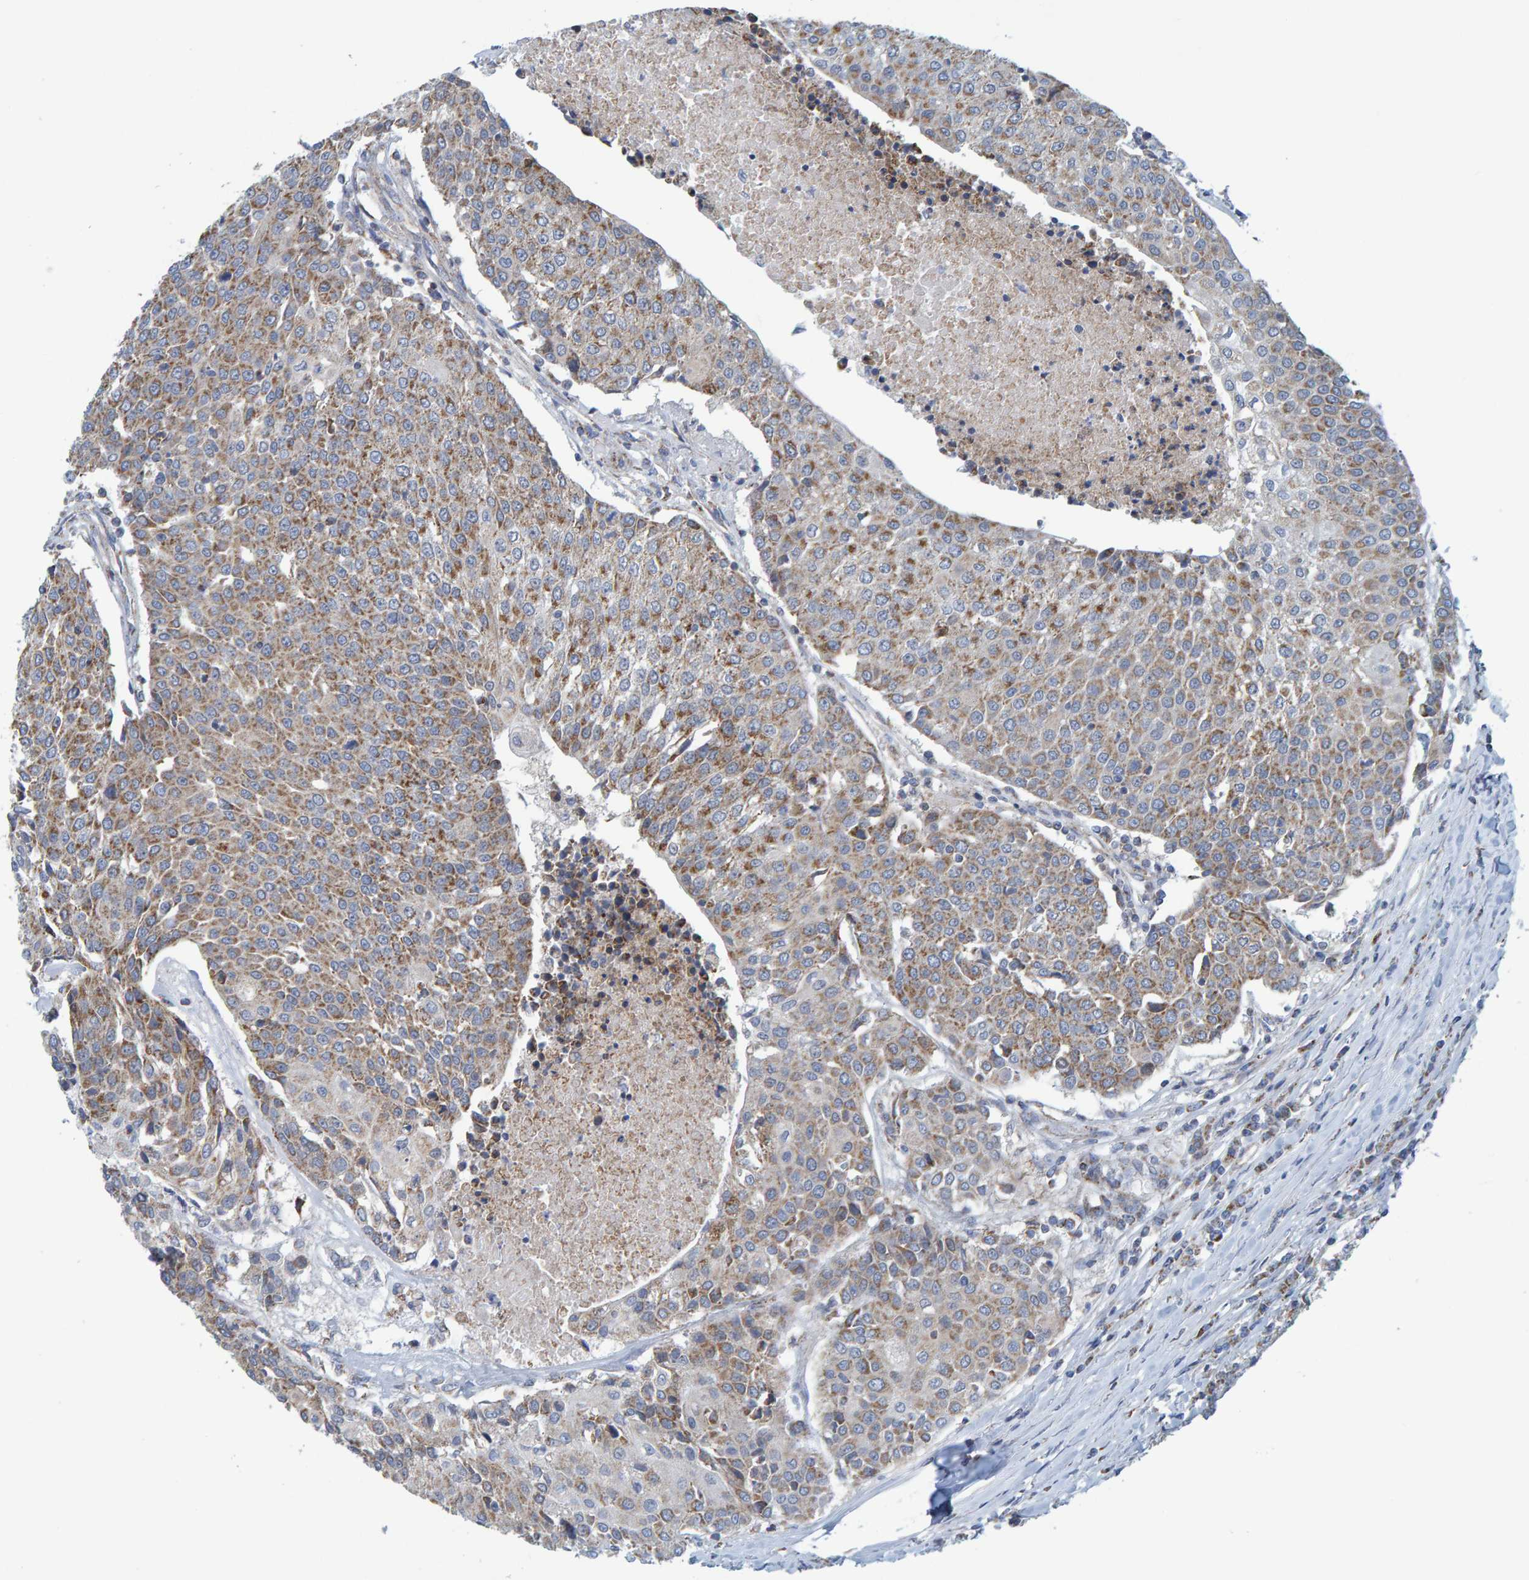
{"staining": {"intensity": "moderate", "quantity": ">75%", "location": "cytoplasmic/membranous"}, "tissue": "urothelial cancer", "cell_type": "Tumor cells", "image_type": "cancer", "snomed": [{"axis": "morphology", "description": "Urothelial carcinoma, High grade"}, {"axis": "topography", "description": "Urinary bladder"}], "caption": "This is an image of immunohistochemistry (IHC) staining of urothelial carcinoma (high-grade), which shows moderate positivity in the cytoplasmic/membranous of tumor cells.", "gene": "MRPS7", "patient": {"sex": "female", "age": 85}}